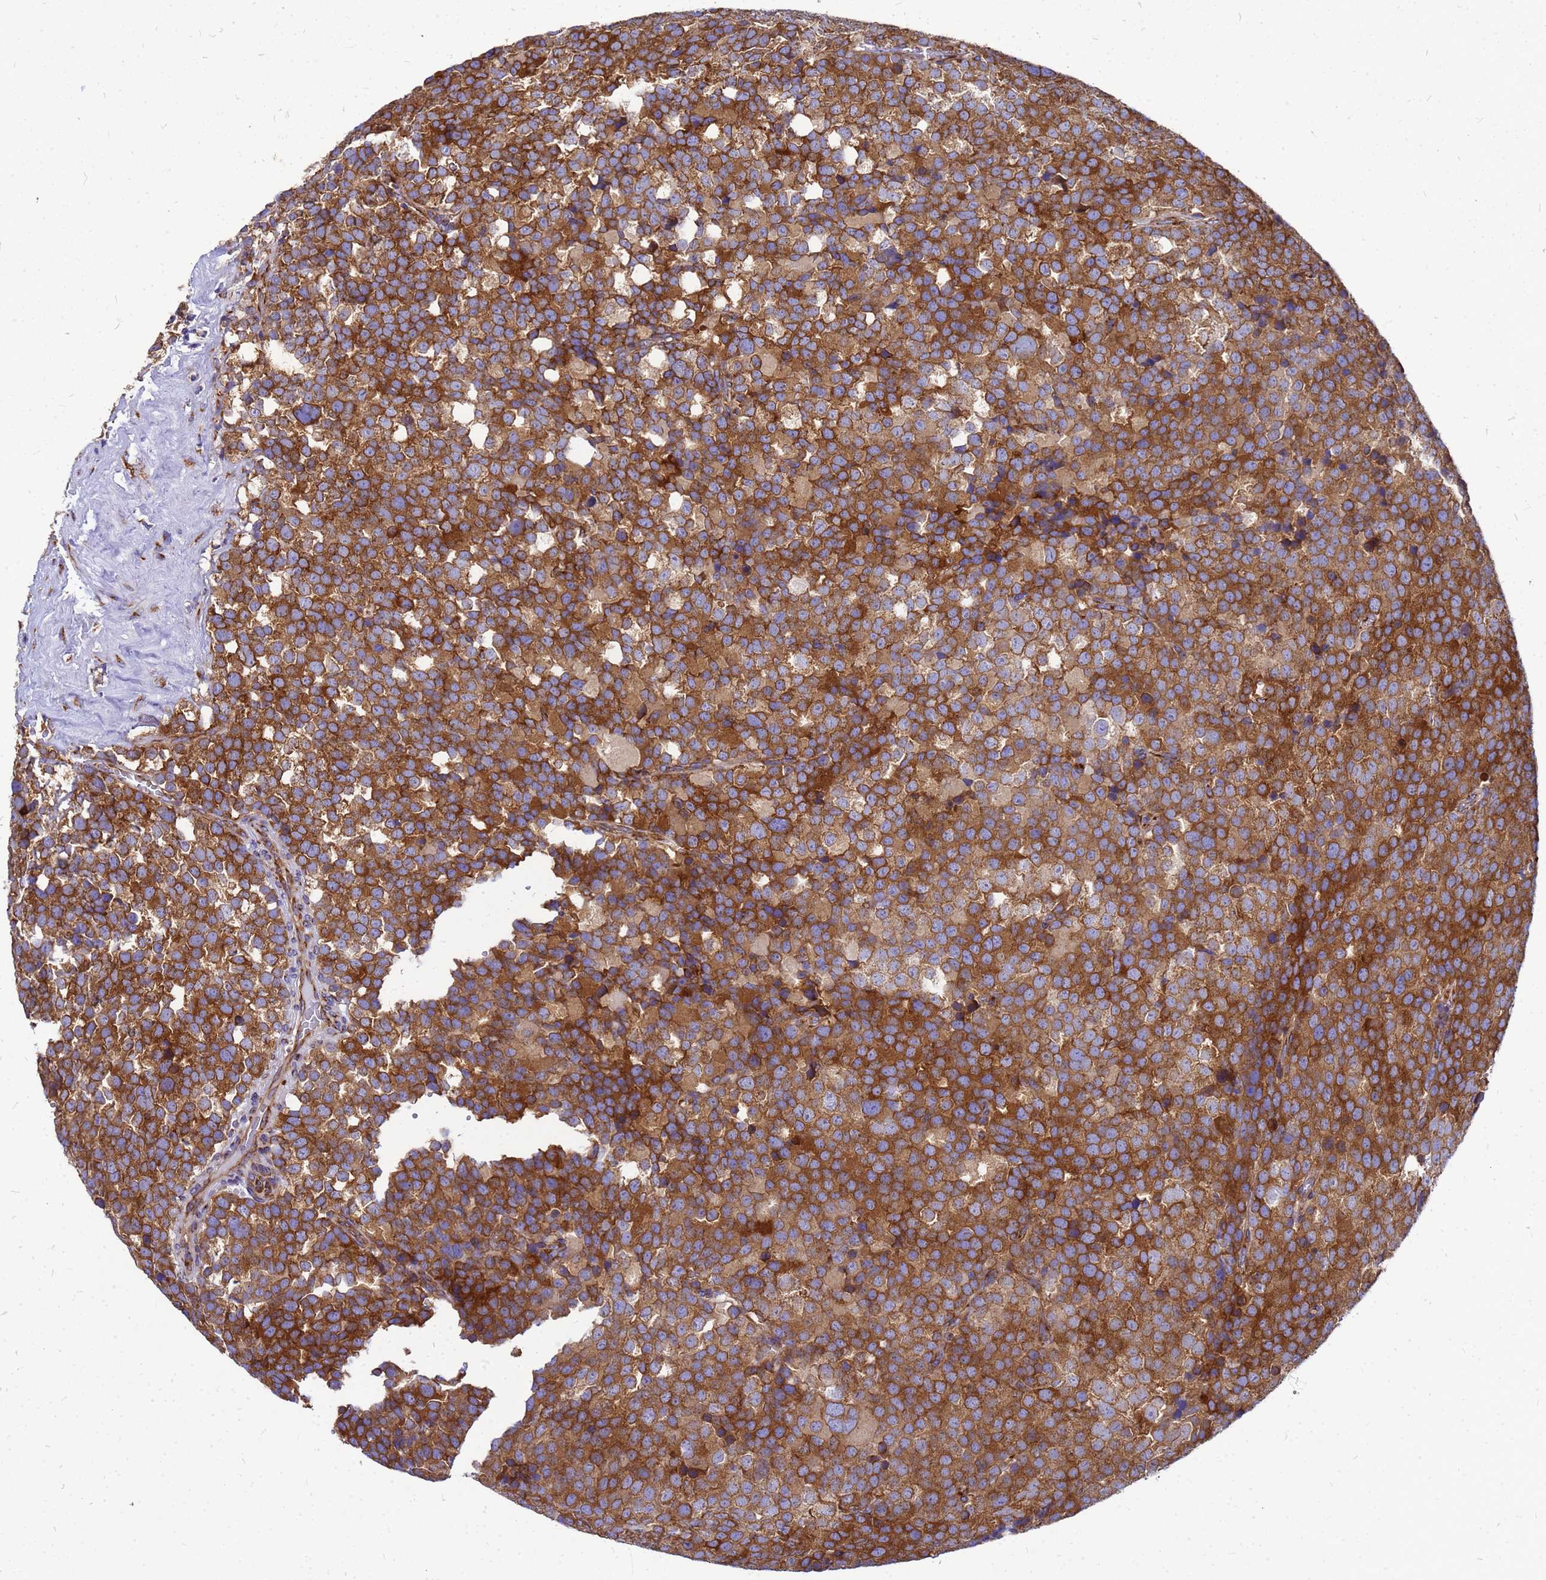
{"staining": {"intensity": "strong", "quantity": ">75%", "location": "cytoplasmic/membranous"}, "tissue": "testis cancer", "cell_type": "Tumor cells", "image_type": "cancer", "snomed": [{"axis": "morphology", "description": "Seminoma, NOS"}, {"axis": "topography", "description": "Testis"}], "caption": "Strong cytoplasmic/membranous staining is appreciated in about >75% of tumor cells in testis seminoma.", "gene": "EEF1D", "patient": {"sex": "male", "age": 71}}